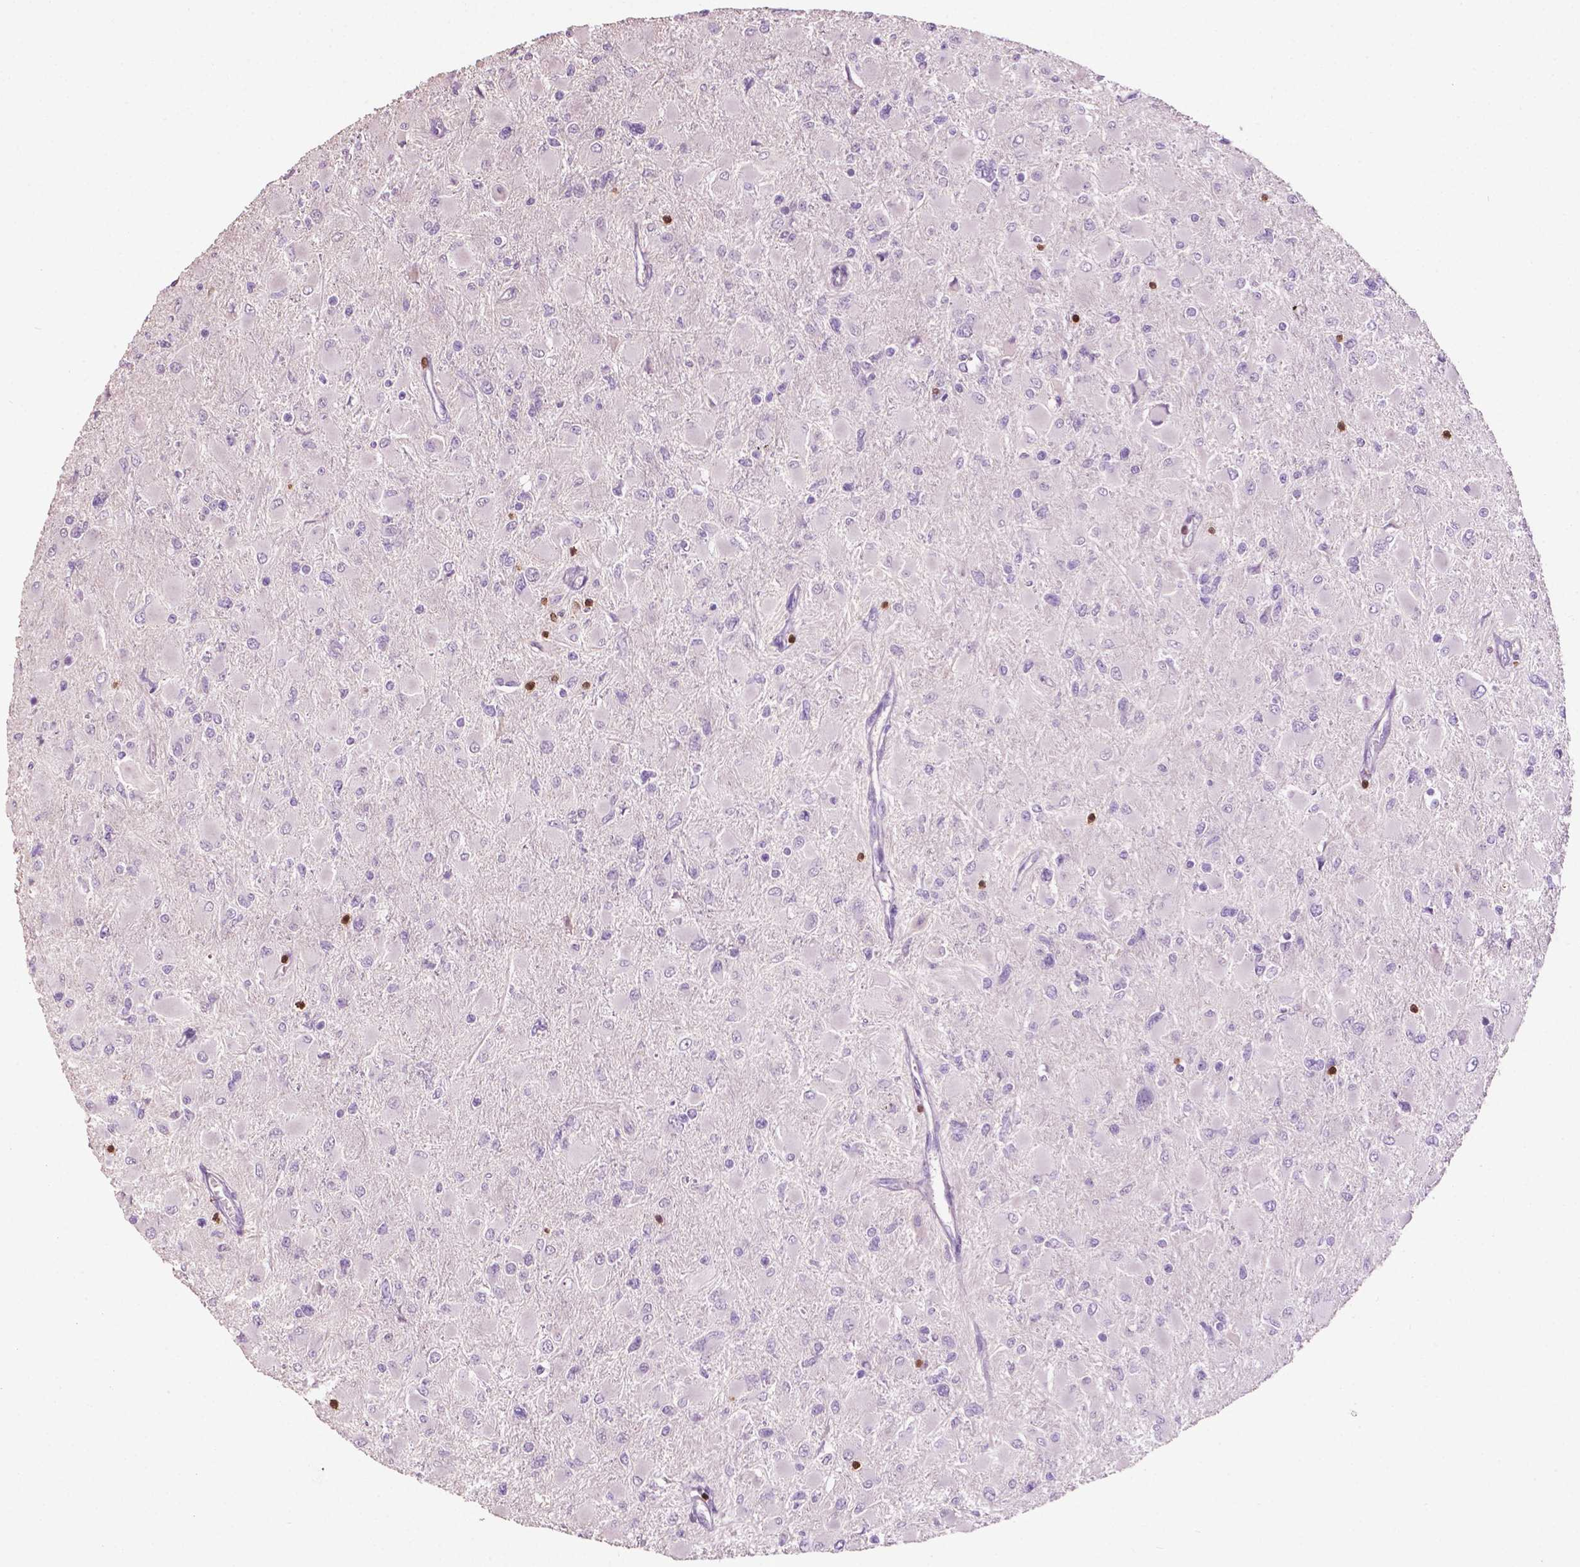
{"staining": {"intensity": "negative", "quantity": "none", "location": "none"}, "tissue": "glioma", "cell_type": "Tumor cells", "image_type": "cancer", "snomed": [{"axis": "morphology", "description": "Glioma, malignant, High grade"}, {"axis": "topography", "description": "Cerebral cortex"}], "caption": "Immunohistochemical staining of human malignant high-grade glioma demonstrates no significant expression in tumor cells.", "gene": "TBC1D10C", "patient": {"sex": "female", "age": 36}}